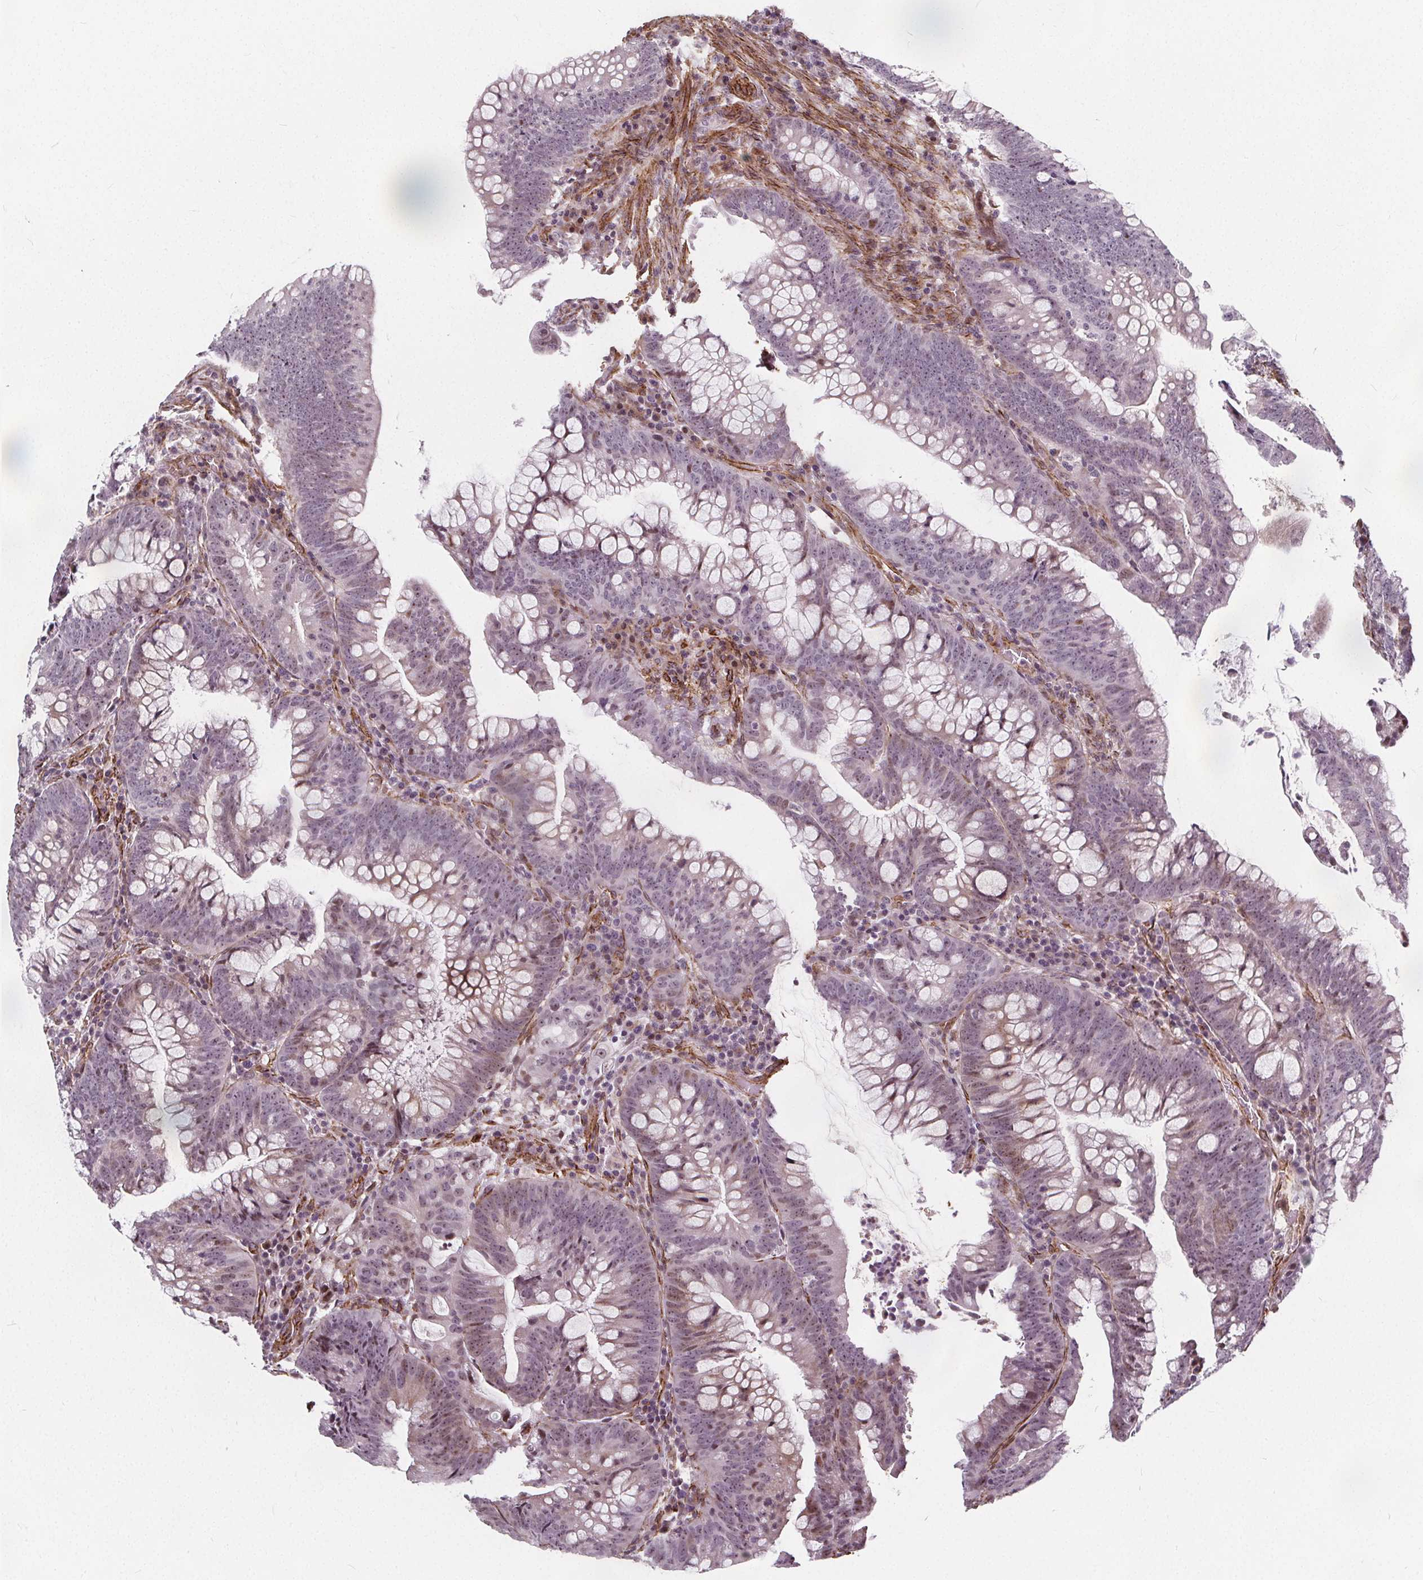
{"staining": {"intensity": "weak", "quantity": "<25%", "location": "nuclear"}, "tissue": "colorectal cancer", "cell_type": "Tumor cells", "image_type": "cancer", "snomed": [{"axis": "morphology", "description": "Adenocarcinoma, NOS"}, {"axis": "topography", "description": "Colon"}], "caption": "Immunohistochemistry (IHC) micrograph of neoplastic tissue: human colorectal cancer (adenocarcinoma) stained with DAB (3,3'-diaminobenzidine) displays no significant protein expression in tumor cells.", "gene": "HAS1", "patient": {"sex": "male", "age": 62}}